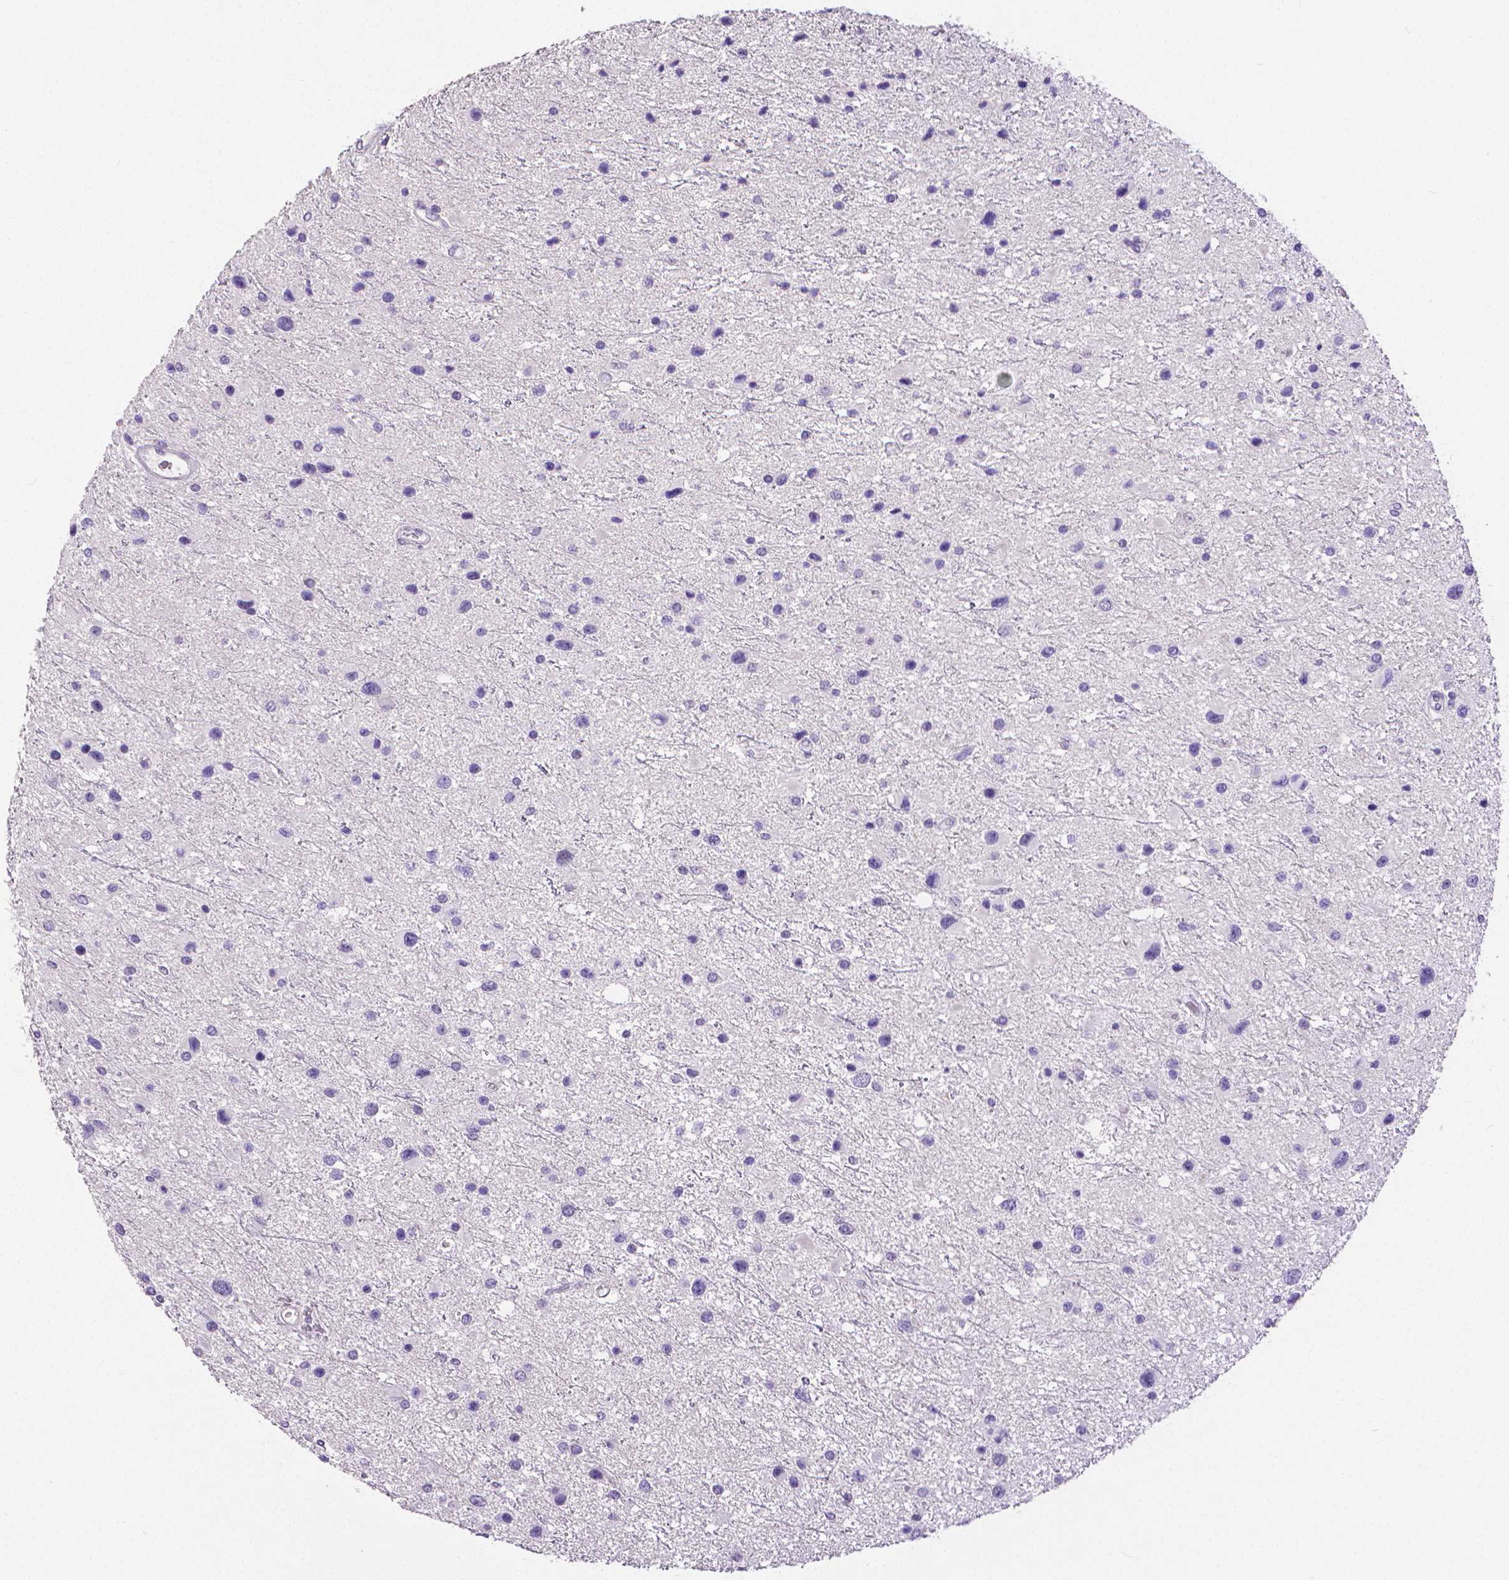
{"staining": {"intensity": "negative", "quantity": "none", "location": "none"}, "tissue": "glioma", "cell_type": "Tumor cells", "image_type": "cancer", "snomed": [{"axis": "morphology", "description": "Glioma, malignant, Low grade"}, {"axis": "topography", "description": "Brain"}], "caption": "Immunohistochemistry (IHC) photomicrograph of malignant glioma (low-grade) stained for a protein (brown), which shows no staining in tumor cells. (Immunohistochemistry, brightfield microscopy, high magnification).", "gene": "CD4", "patient": {"sex": "female", "age": 32}}